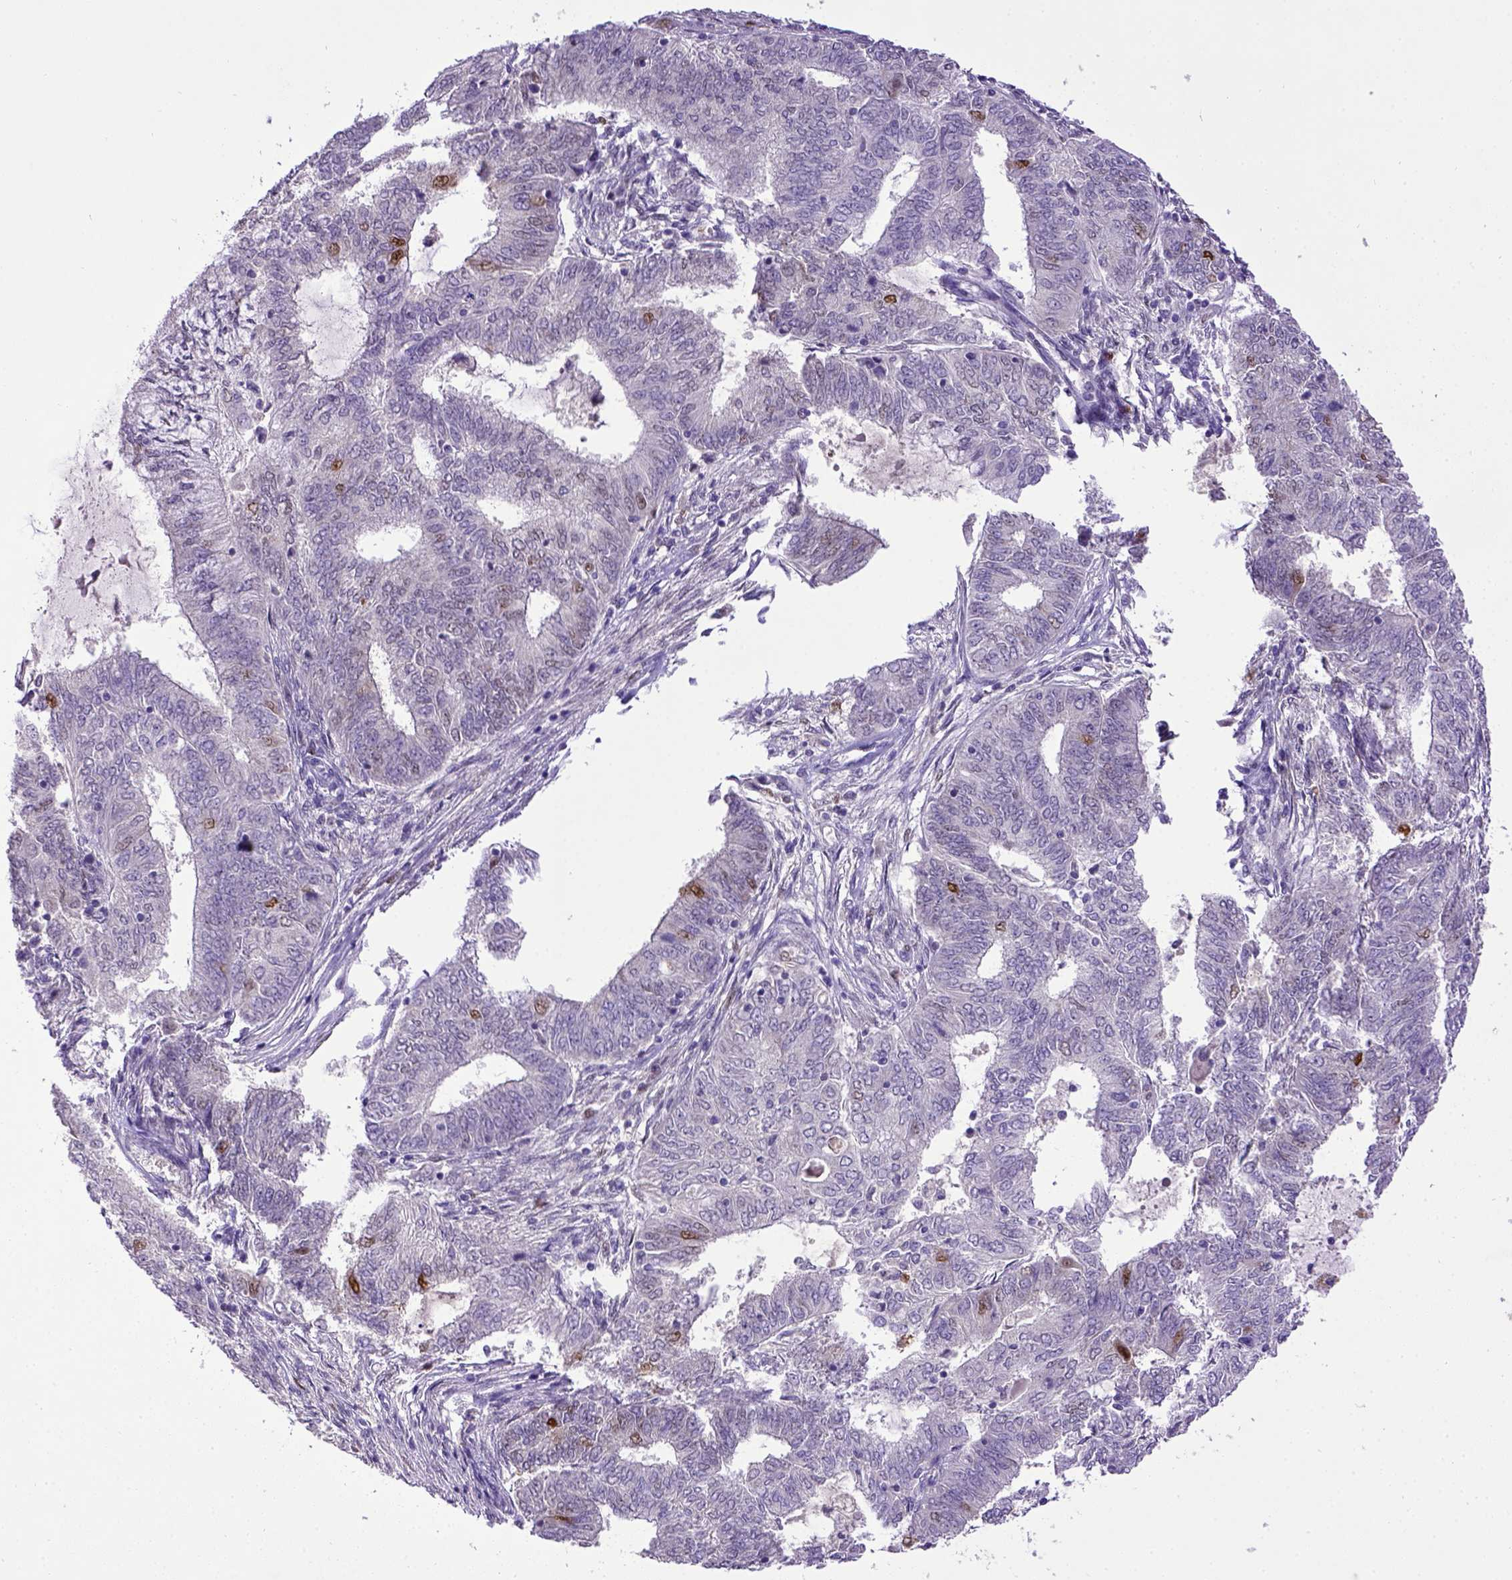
{"staining": {"intensity": "strong", "quantity": "<25%", "location": "nuclear"}, "tissue": "endometrial cancer", "cell_type": "Tumor cells", "image_type": "cancer", "snomed": [{"axis": "morphology", "description": "Adenocarcinoma, NOS"}, {"axis": "topography", "description": "Endometrium"}], "caption": "Endometrial cancer tissue demonstrates strong nuclear expression in approximately <25% of tumor cells, visualized by immunohistochemistry. Immunohistochemistry (ihc) stains the protein of interest in brown and the nuclei are stained blue.", "gene": "CDKN1A", "patient": {"sex": "female", "age": 62}}